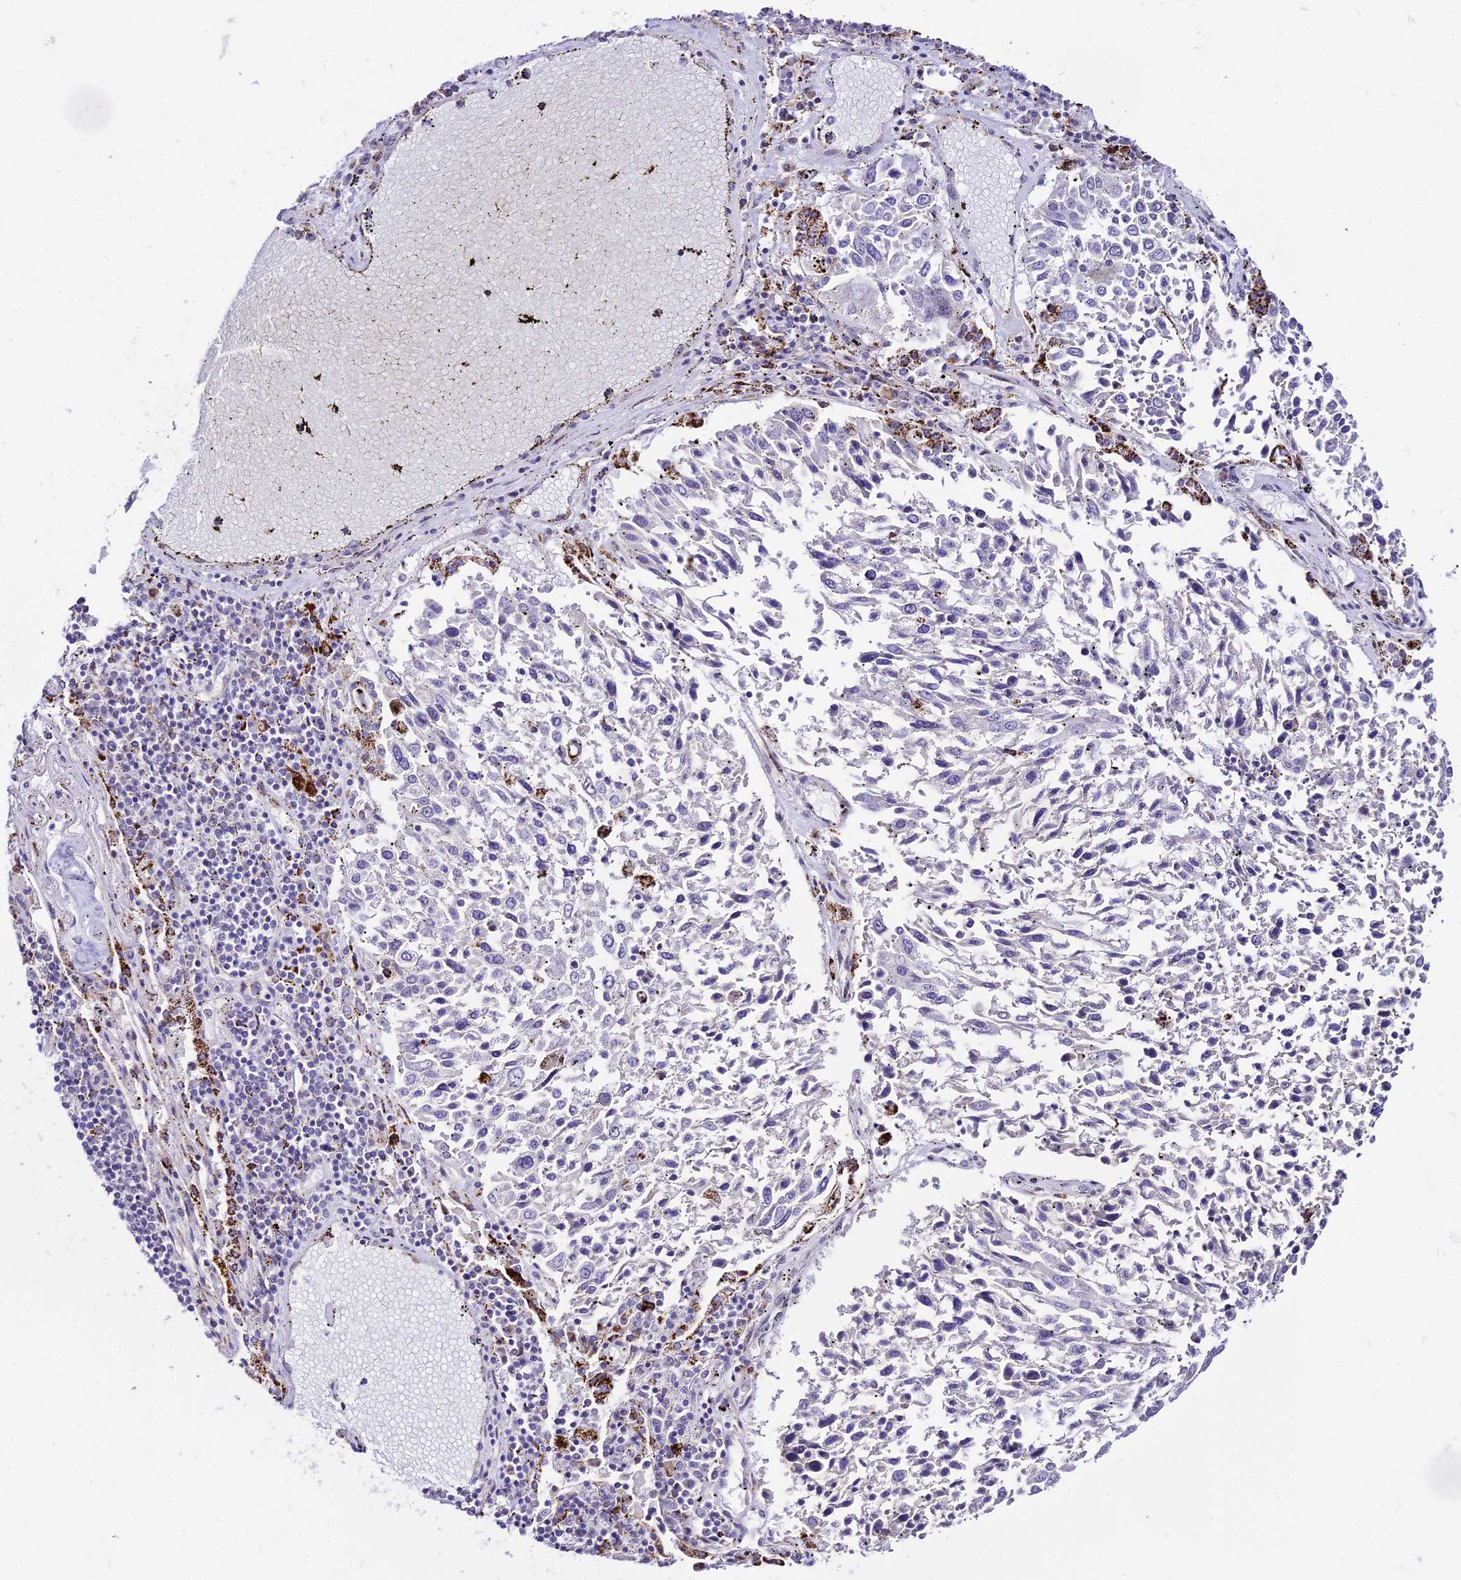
{"staining": {"intensity": "negative", "quantity": "none", "location": "none"}, "tissue": "lung cancer", "cell_type": "Tumor cells", "image_type": "cancer", "snomed": [{"axis": "morphology", "description": "Squamous cell carcinoma, NOS"}, {"axis": "topography", "description": "Lung"}], "caption": "Squamous cell carcinoma (lung) was stained to show a protein in brown. There is no significant staining in tumor cells.", "gene": "C6orf163", "patient": {"sex": "male", "age": 65}}